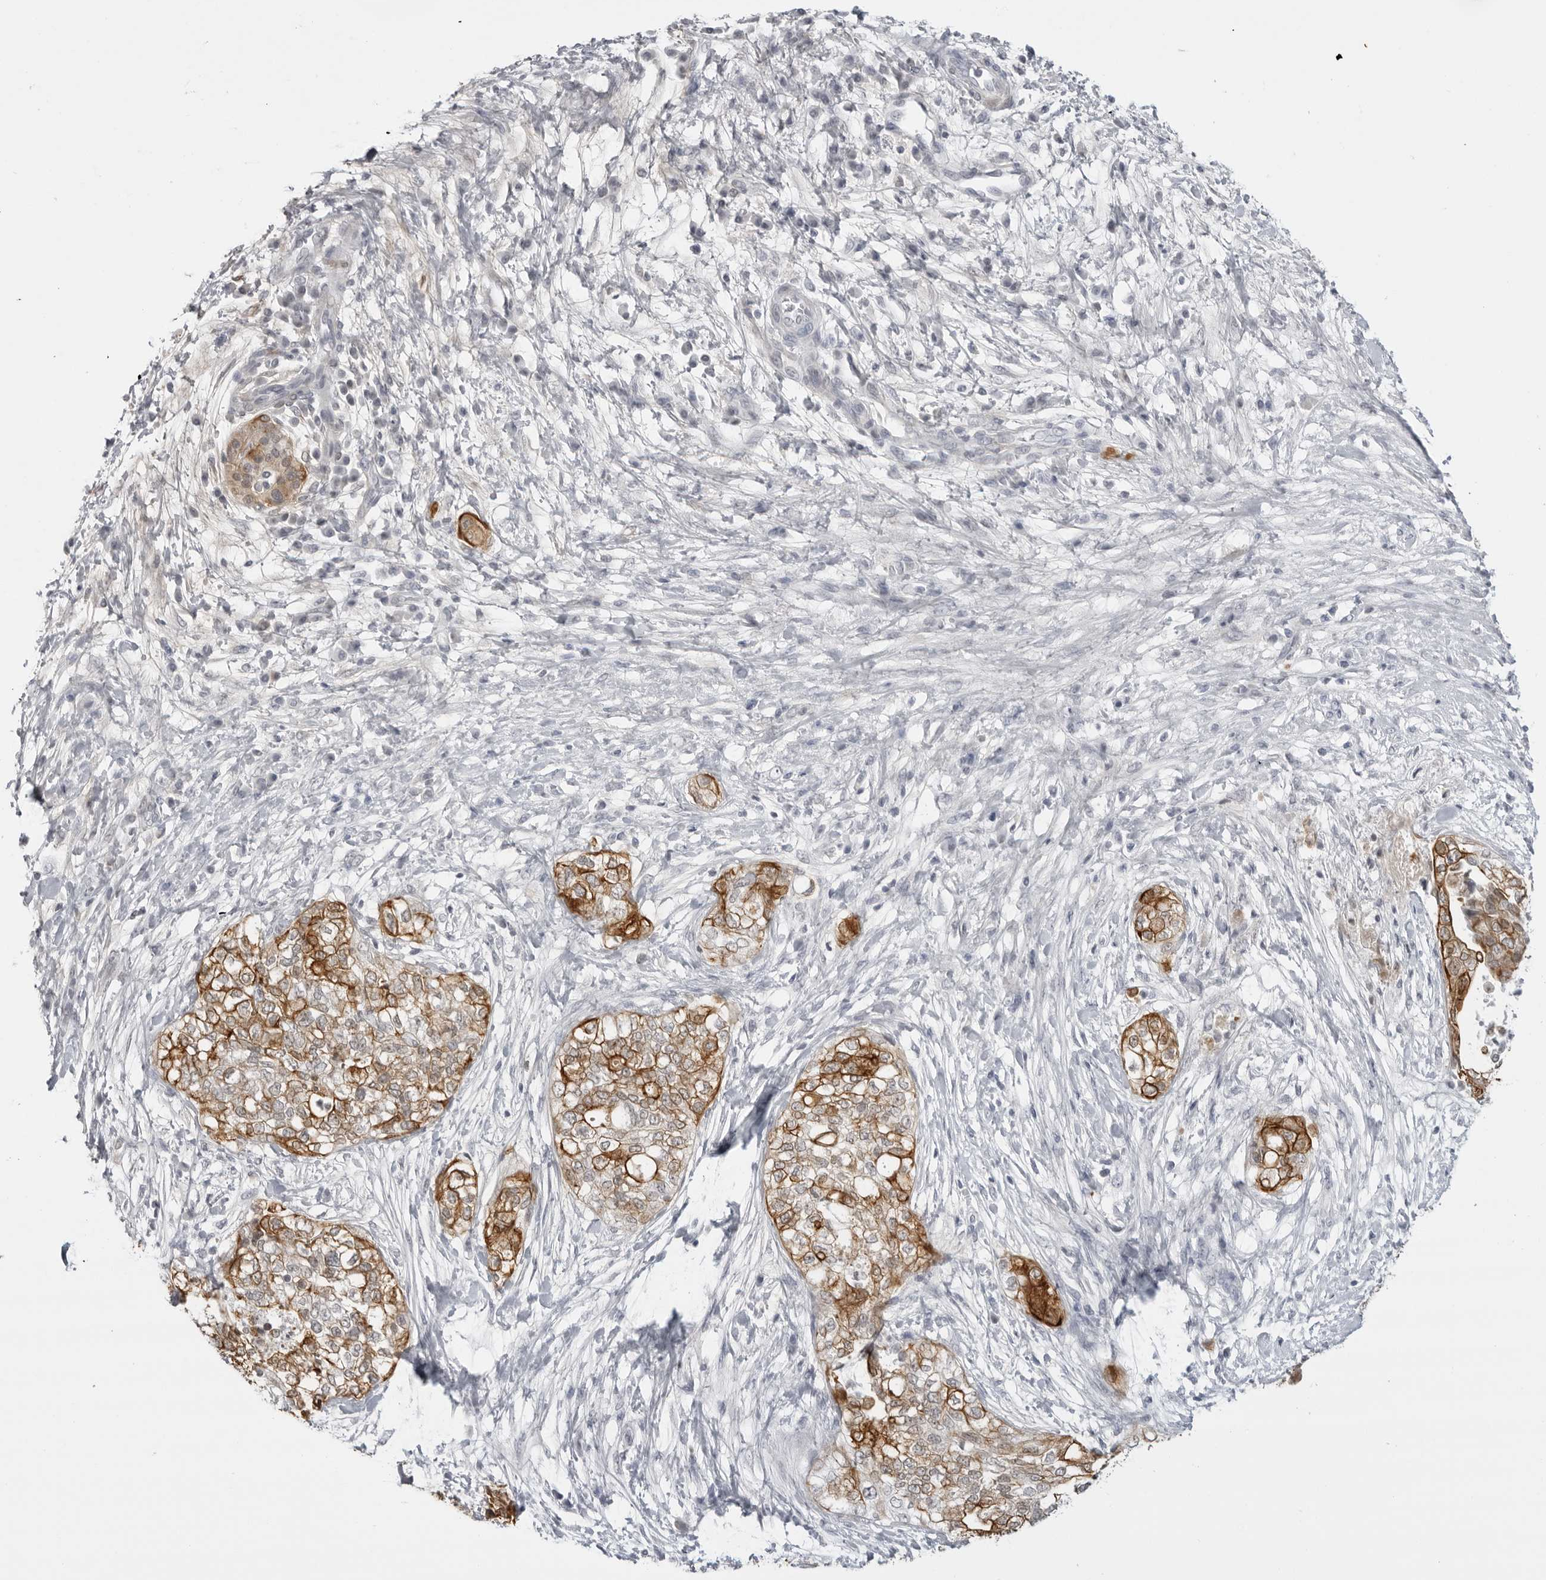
{"staining": {"intensity": "moderate", "quantity": ">75%", "location": "cytoplasmic/membranous"}, "tissue": "pancreatic cancer", "cell_type": "Tumor cells", "image_type": "cancer", "snomed": [{"axis": "morphology", "description": "Adenocarcinoma, NOS"}, {"axis": "topography", "description": "Pancreas"}], "caption": "Adenocarcinoma (pancreatic) stained with a protein marker exhibits moderate staining in tumor cells.", "gene": "SERPINF2", "patient": {"sex": "male", "age": 72}}